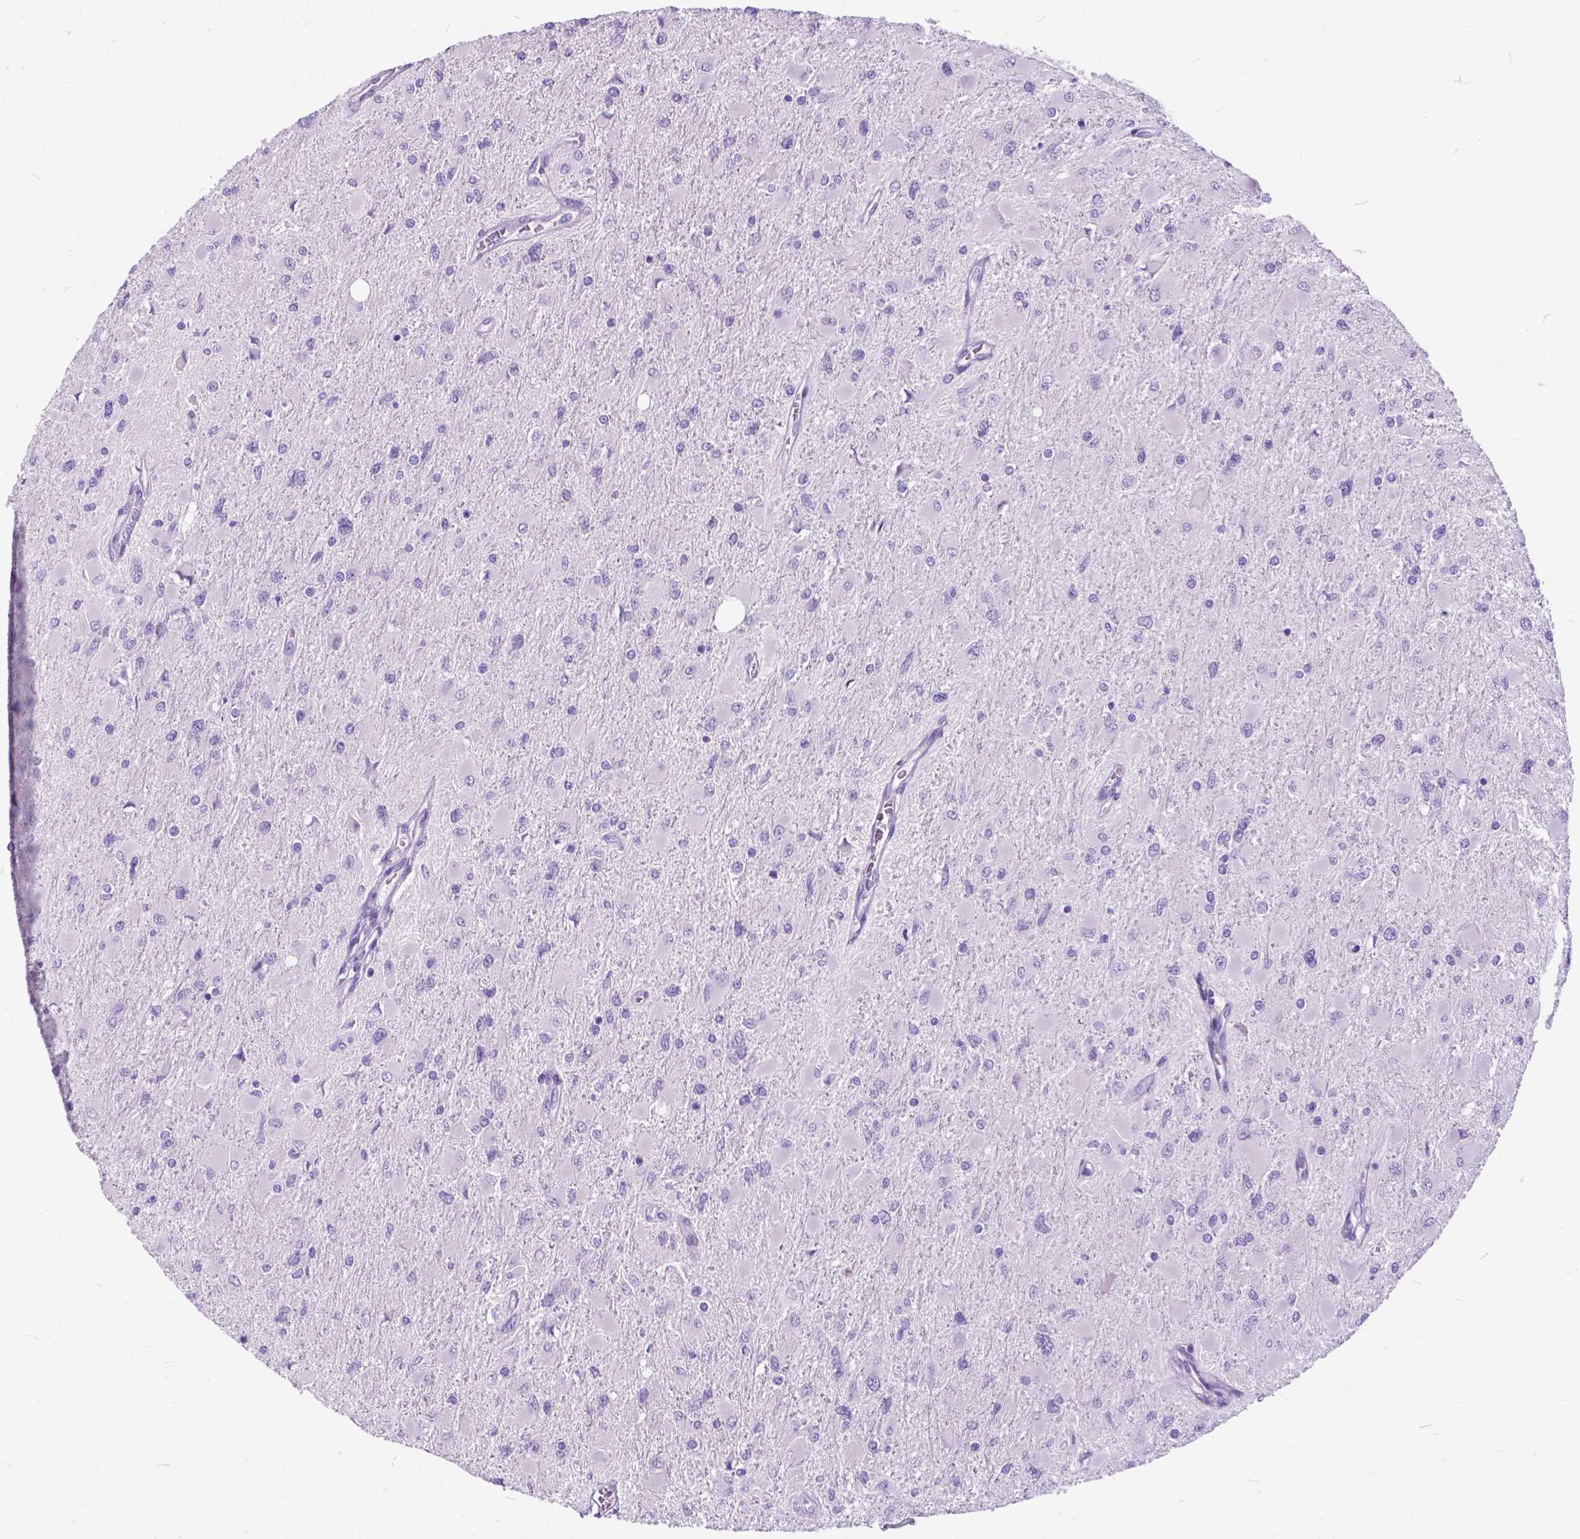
{"staining": {"intensity": "negative", "quantity": "none", "location": "none"}, "tissue": "glioma", "cell_type": "Tumor cells", "image_type": "cancer", "snomed": [{"axis": "morphology", "description": "Glioma, malignant, High grade"}, {"axis": "topography", "description": "Cerebral cortex"}], "caption": "This micrograph is of high-grade glioma (malignant) stained with immunohistochemistry (IHC) to label a protein in brown with the nuclei are counter-stained blue. There is no positivity in tumor cells.", "gene": "BSND", "patient": {"sex": "female", "age": 36}}